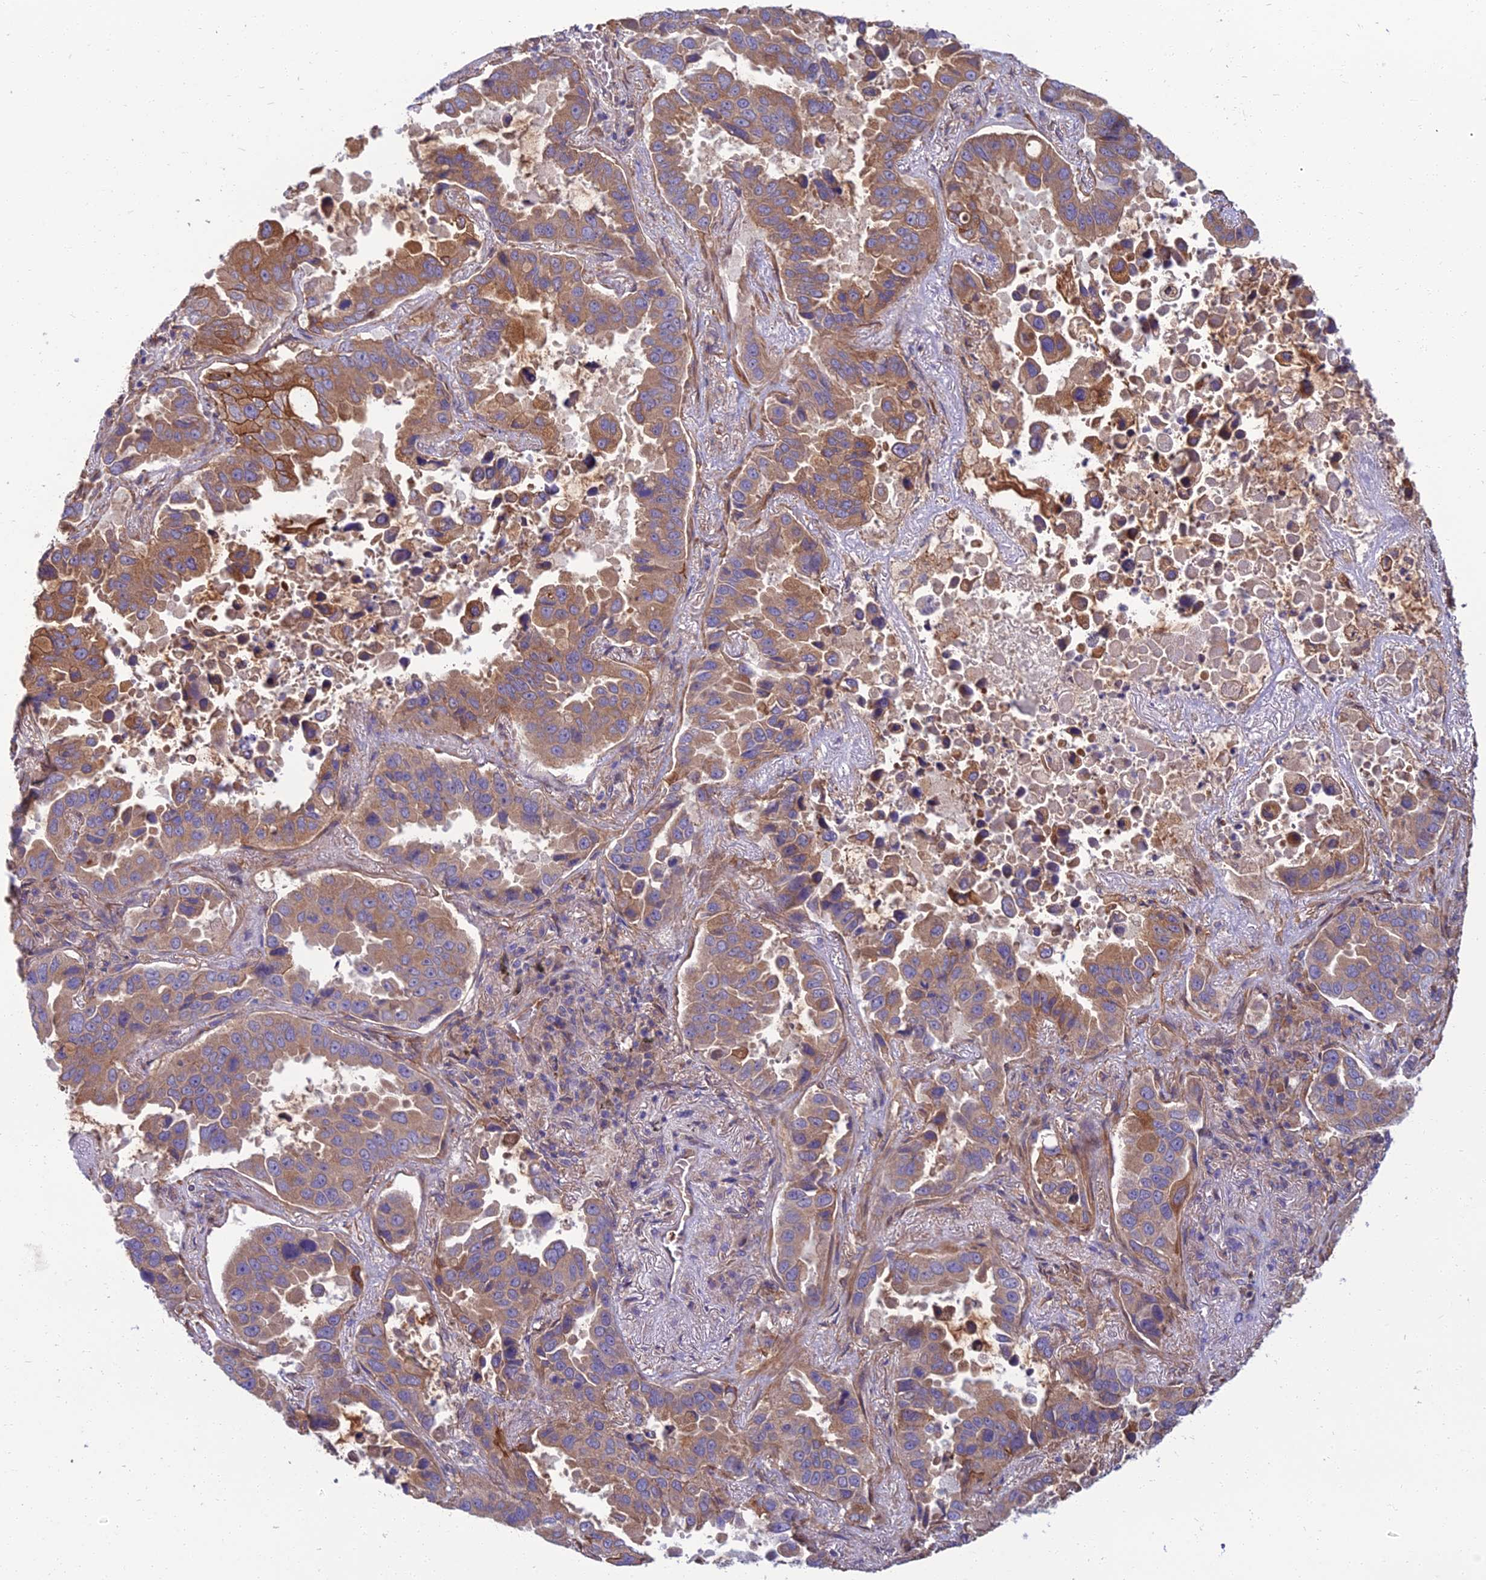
{"staining": {"intensity": "moderate", "quantity": ">75%", "location": "cytoplasmic/membranous"}, "tissue": "lung cancer", "cell_type": "Tumor cells", "image_type": "cancer", "snomed": [{"axis": "morphology", "description": "Adenocarcinoma, NOS"}, {"axis": "topography", "description": "Lung"}], "caption": "Protein analysis of lung cancer tissue reveals moderate cytoplasmic/membranous staining in approximately >75% of tumor cells. Nuclei are stained in blue.", "gene": "WDR24", "patient": {"sex": "male", "age": 64}}